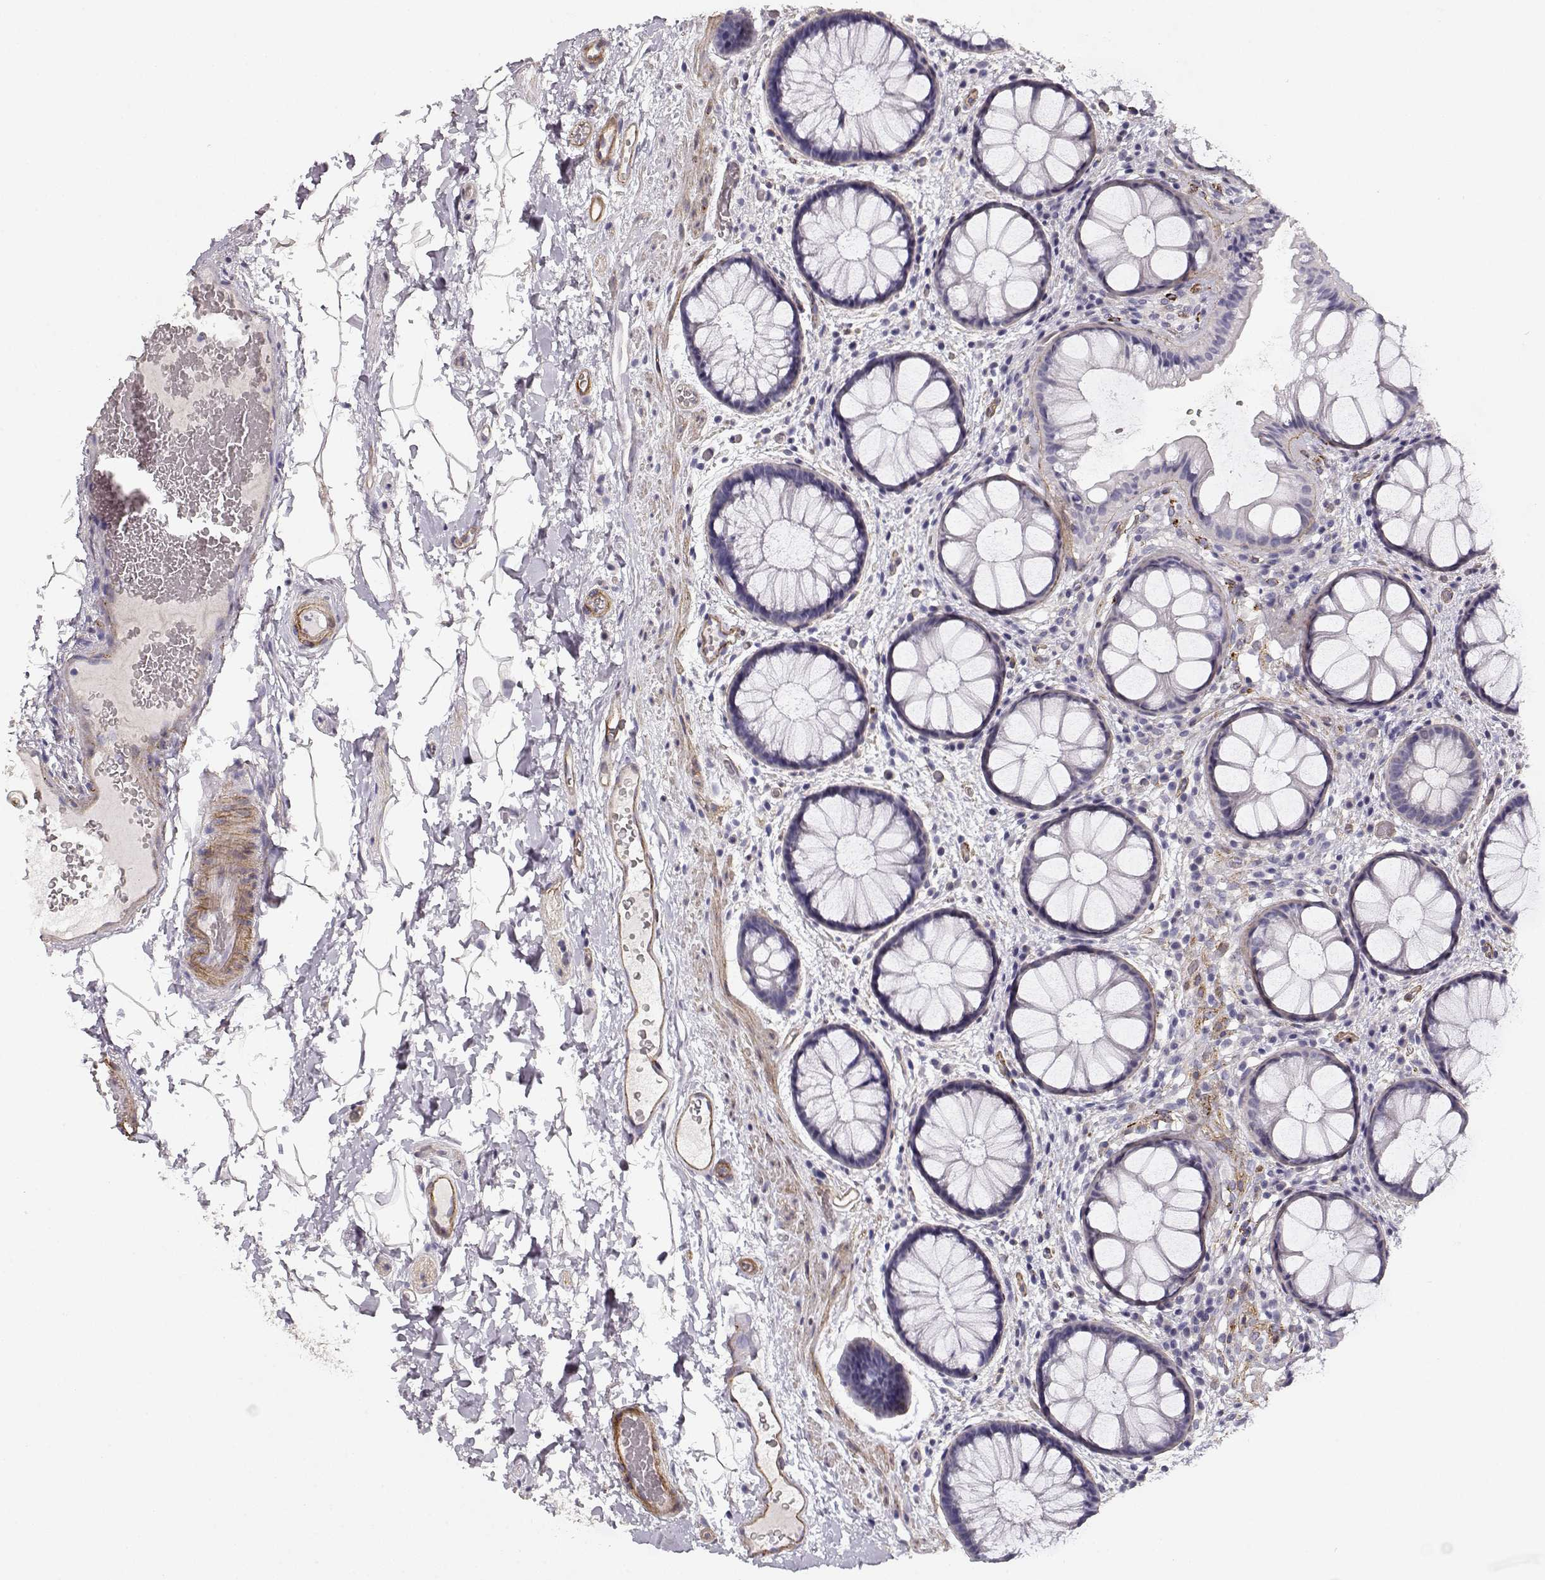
{"staining": {"intensity": "negative", "quantity": "none", "location": "none"}, "tissue": "rectum", "cell_type": "Glandular cells", "image_type": "normal", "snomed": [{"axis": "morphology", "description": "Normal tissue, NOS"}, {"axis": "topography", "description": "Rectum"}], "caption": "This micrograph is of benign rectum stained with immunohistochemistry (IHC) to label a protein in brown with the nuclei are counter-stained blue. There is no staining in glandular cells. (DAB (3,3'-diaminobenzidine) IHC visualized using brightfield microscopy, high magnification).", "gene": "LAMC1", "patient": {"sex": "female", "age": 62}}